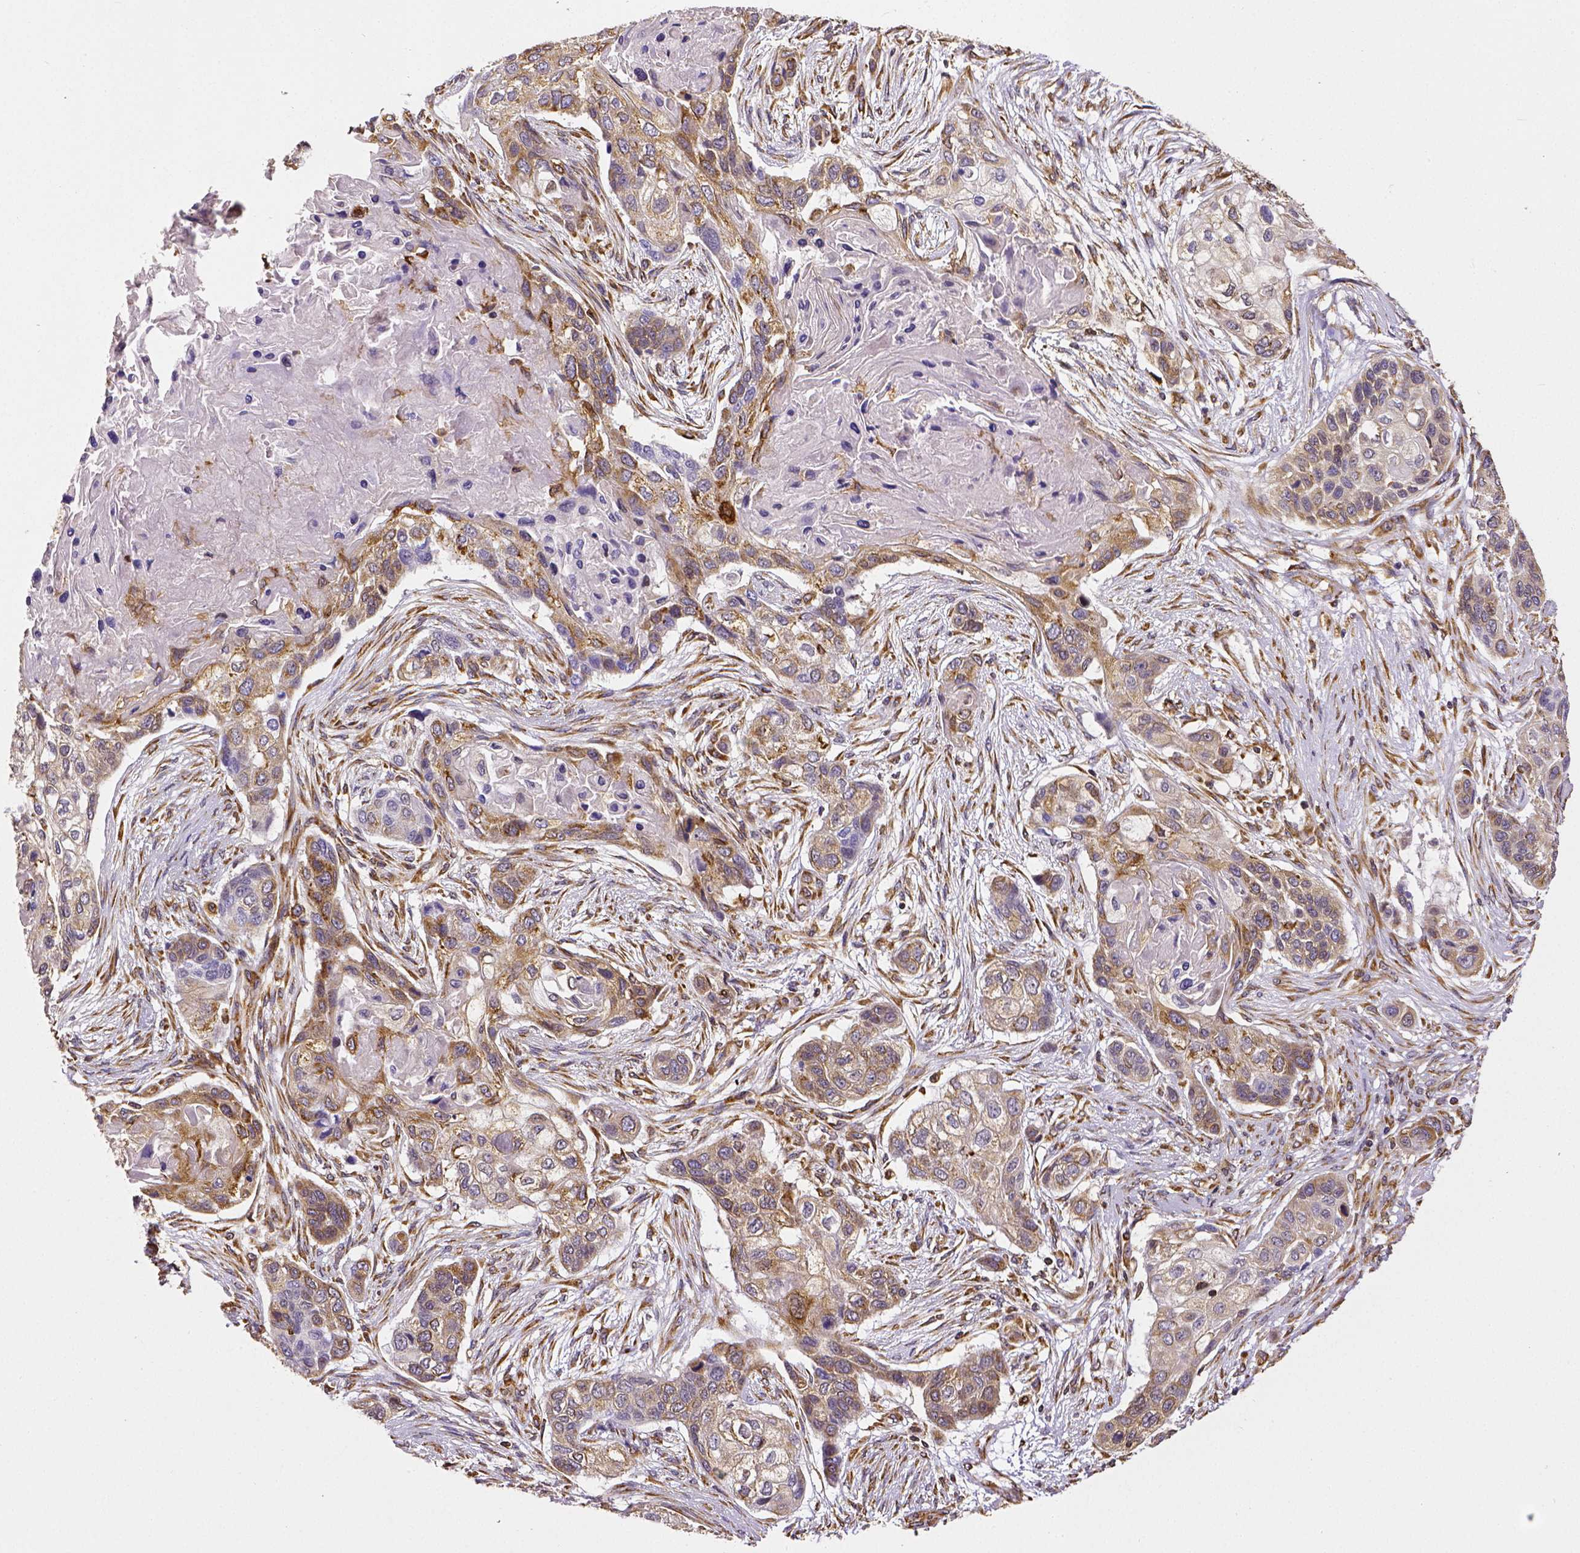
{"staining": {"intensity": "weak", "quantity": ">75%", "location": "cytoplasmic/membranous"}, "tissue": "lung cancer", "cell_type": "Tumor cells", "image_type": "cancer", "snomed": [{"axis": "morphology", "description": "Squamous cell carcinoma, NOS"}, {"axis": "topography", "description": "Lung"}], "caption": "Immunohistochemical staining of human lung cancer (squamous cell carcinoma) displays low levels of weak cytoplasmic/membranous positivity in approximately >75% of tumor cells.", "gene": "MTDH", "patient": {"sex": "male", "age": 69}}